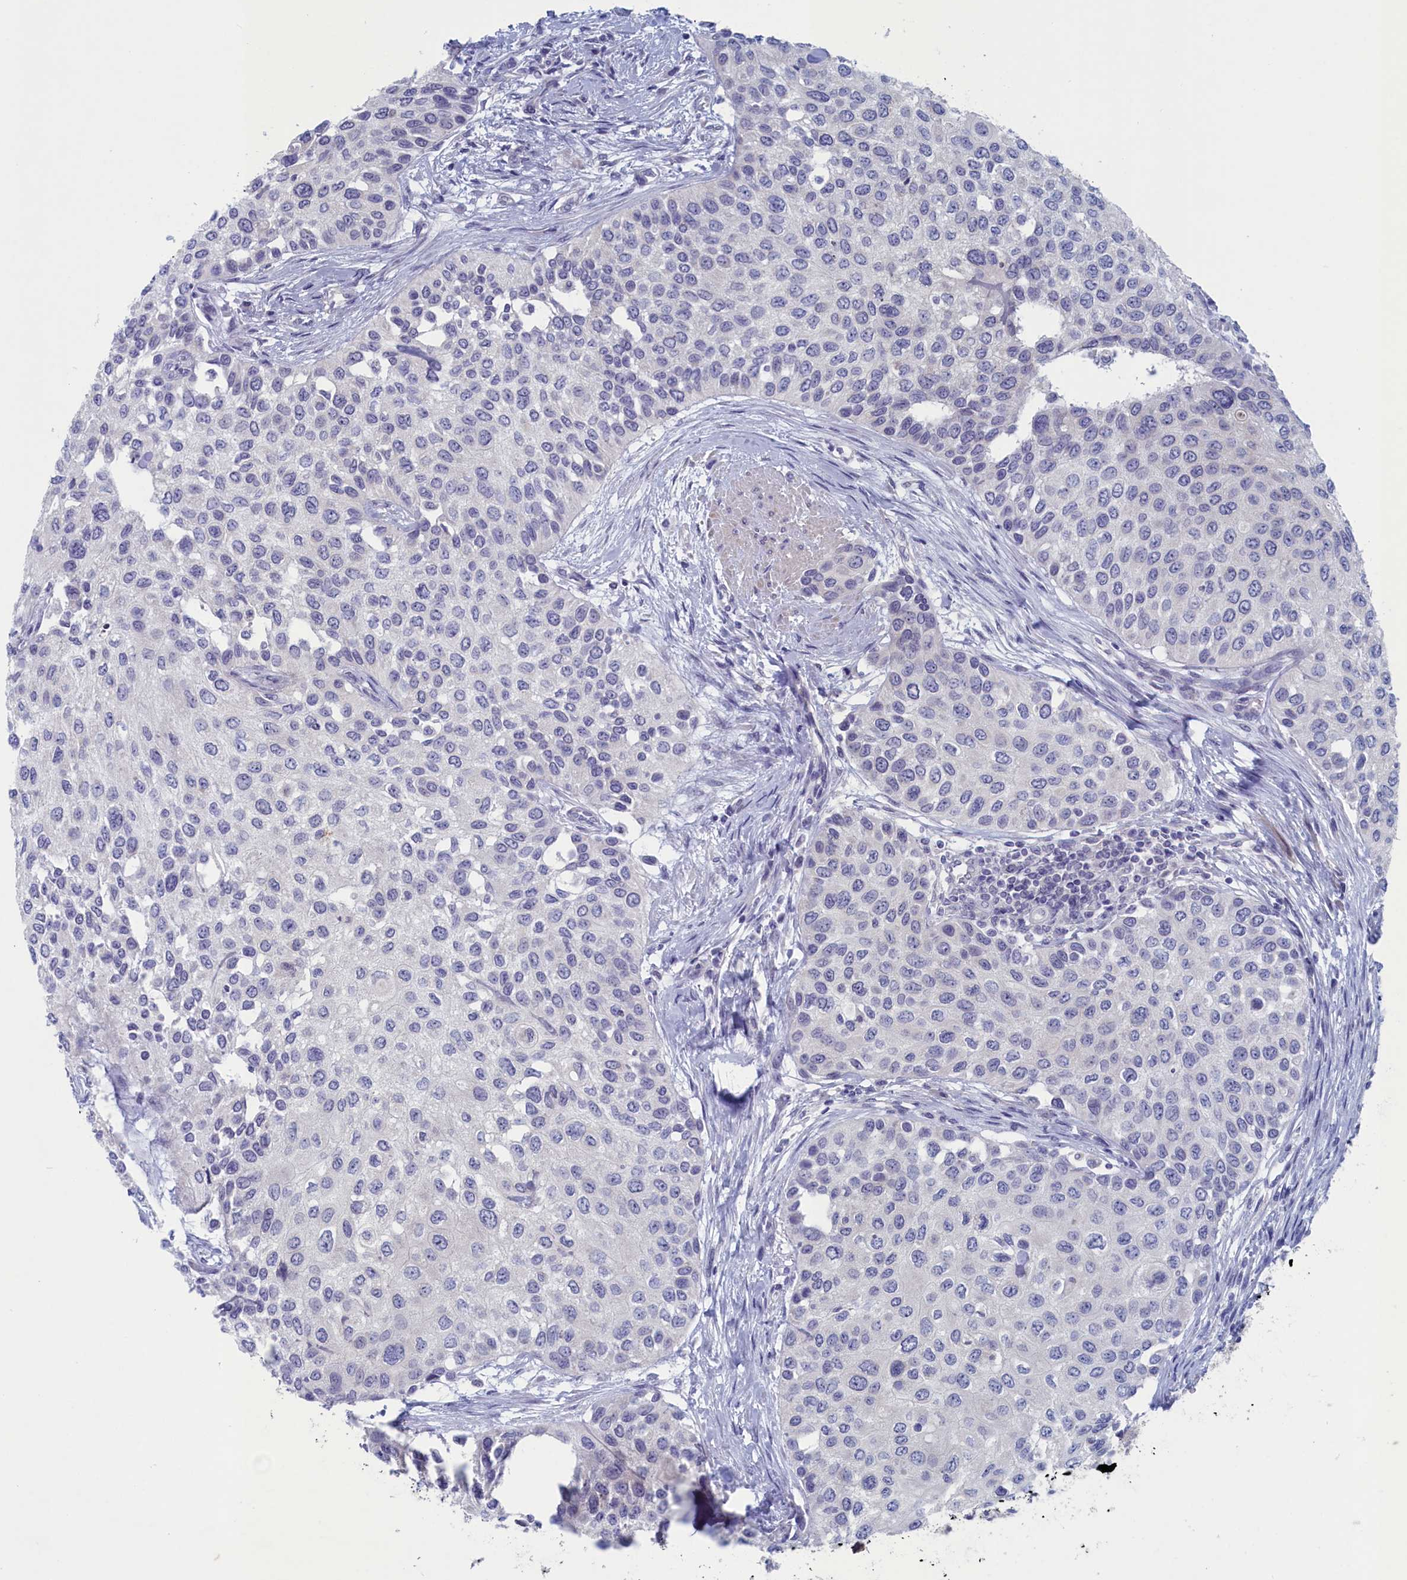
{"staining": {"intensity": "negative", "quantity": "none", "location": "none"}, "tissue": "urothelial cancer", "cell_type": "Tumor cells", "image_type": "cancer", "snomed": [{"axis": "morphology", "description": "Normal tissue, NOS"}, {"axis": "morphology", "description": "Urothelial carcinoma, High grade"}, {"axis": "topography", "description": "Vascular tissue"}, {"axis": "topography", "description": "Urinary bladder"}], "caption": "Immunohistochemical staining of urothelial cancer displays no significant positivity in tumor cells.", "gene": "WDR76", "patient": {"sex": "female", "age": 56}}